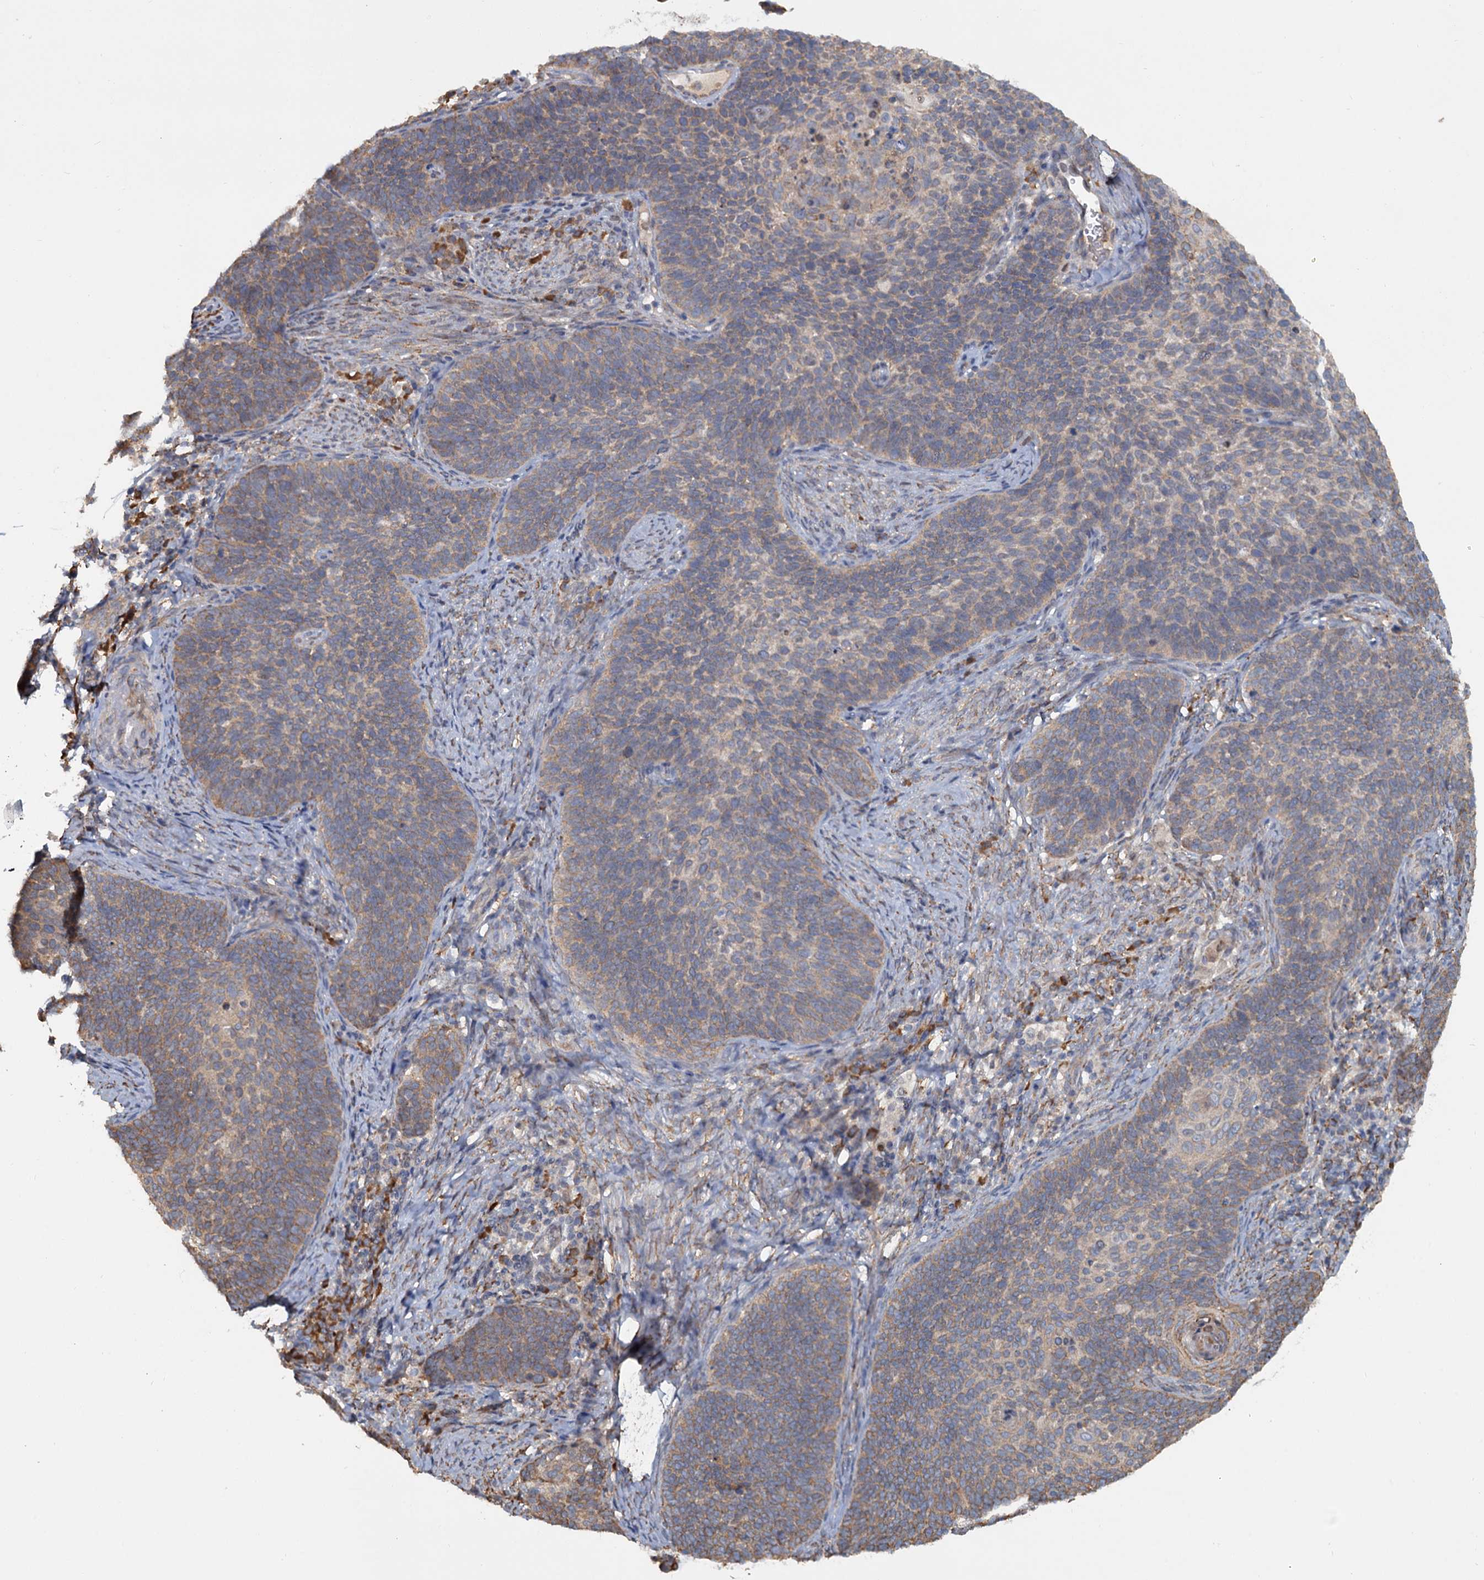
{"staining": {"intensity": "moderate", "quantity": ">75%", "location": "cytoplasmic/membranous"}, "tissue": "cervical cancer", "cell_type": "Tumor cells", "image_type": "cancer", "snomed": [{"axis": "morphology", "description": "Normal tissue, NOS"}, {"axis": "morphology", "description": "Squamous cell carcinoma, NOS"}, {"axis": "topography", "description": "Cervix"}], "caption": "Brown immunohistochemical staining in cervical cancer demonstrates moderate cytoplasmic/membranous expression in approximately >75% of tumor cells.", "gene": "LRRC51", "patient": {"sex": "female", "age": 39}}